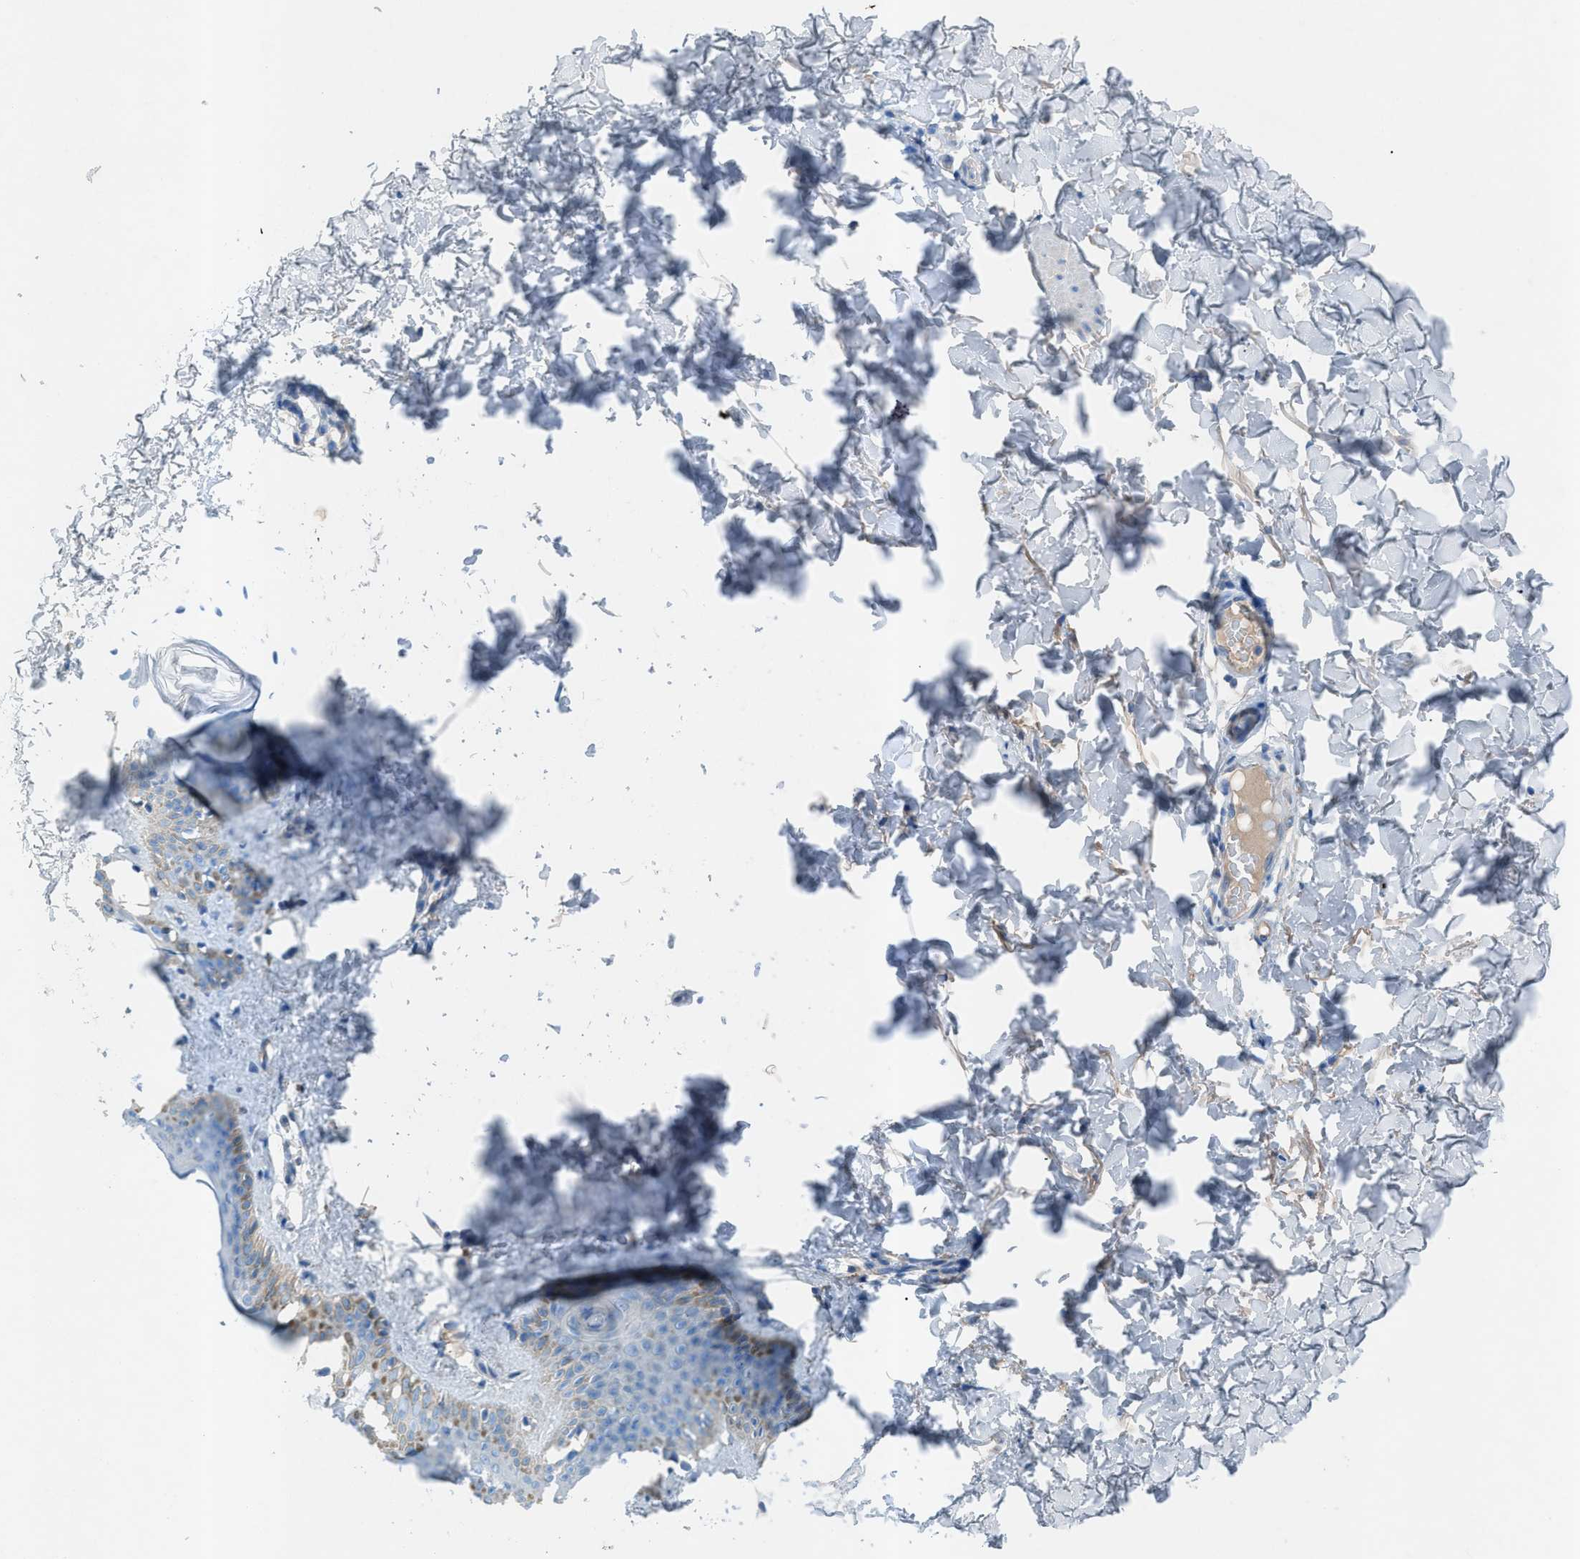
{"staining": {"intensity": "moderate", "quantity": ">75%", "location": "cytoplasmic/membranous"}, "tissue": "skin", "cell_type": "Fibroblasts", "image_type": "normal", "snomed": [{"axis": "morphology", "description": "Normal tissue, NOS"}, {"axis": "topography", "description": "Skin"}], "caption": "An immunohistochemistry (IHC) photomicrograph of benign tissue is shown. Protein staining in brown shows moderate cytoplasmic/membranous positivity in skin within fibroblasts.", "gene": "C5AR2", "patient": {"sex": "female", "age": 41}}